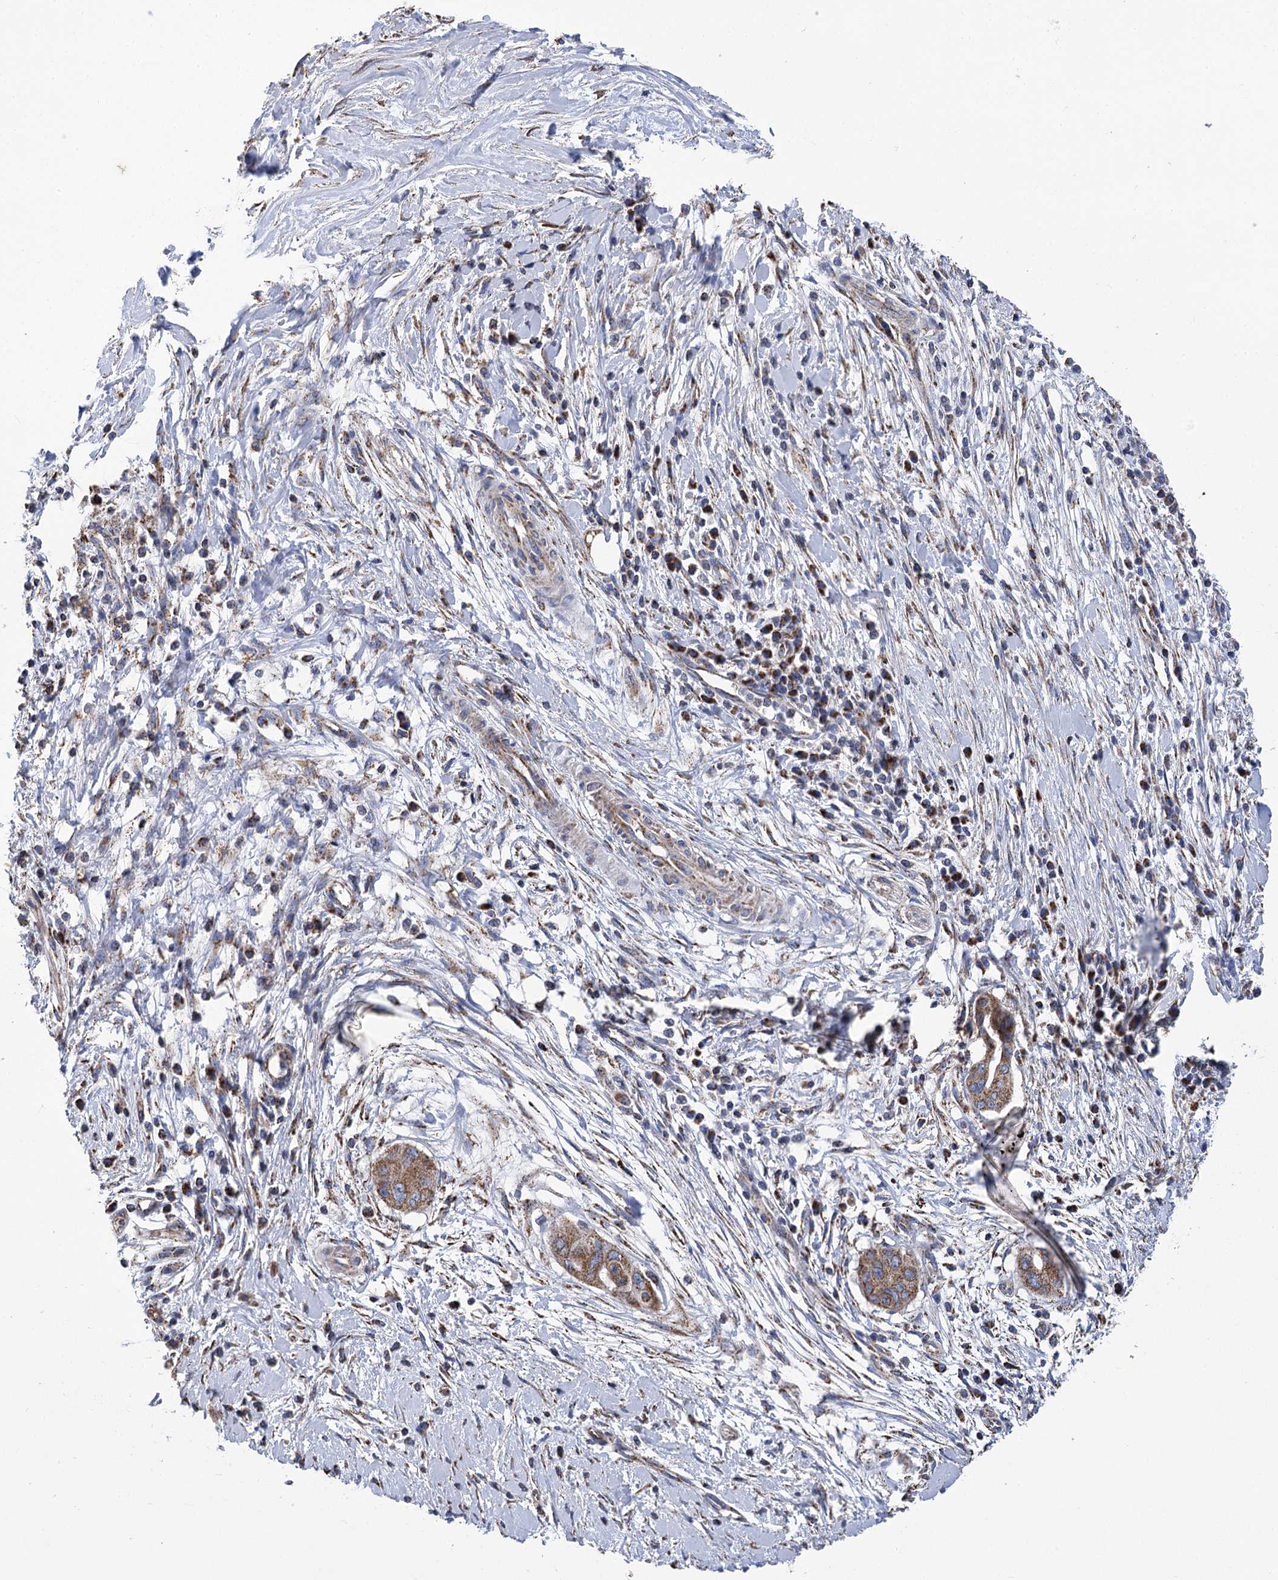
{"staining": {"intensity": "moderate", "quantity": ">75%", "location": "cytoplasmic/membranous"}, "tissue": "pancreatic cancer", "cell_type": "Tumor cells", "image_type": "cancer", "snomed": [{"axis": "morphology", "description": "Adenocarcinoma, NOS"}, {"axis": "topography", "description": "Pancreas"}], "caption": "Brown immunohistochemical staining in pancreatic adenocarcinoma shows moderate cytoplasmic/membranous positivity in about >75% of tumor cells.", "gene": "CCDC73", "patient": {"sex": "male", "age": 68}}